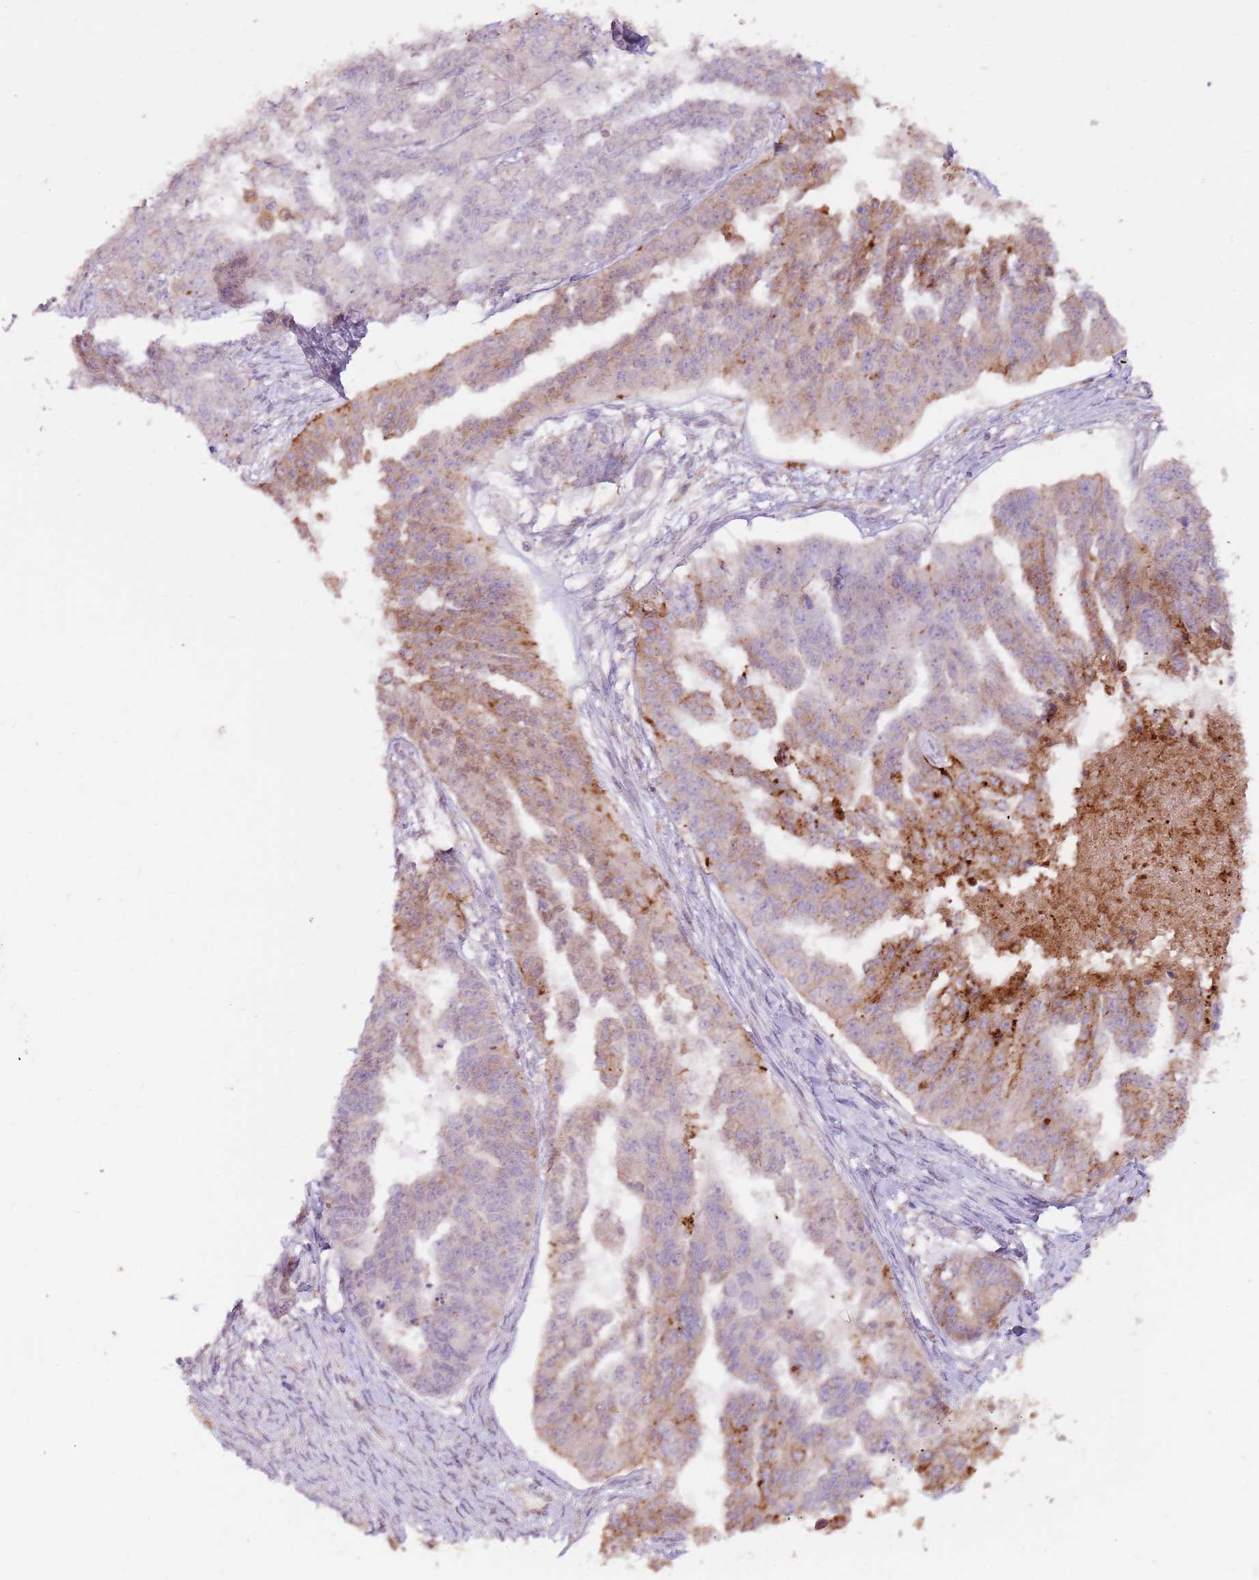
{"staining": {"intensity": "weak", "quantity": "25%-75%", "location": "cytoplasmic/membranous"}, "tissue": "ovarian cancer", "cell_type": "Tumor cells", "image_type": "cancer", "snomed": [{"axis": "morphology", "description": "Cystadenocarcinoma, serous, NOS"}, {"axis": "topography", "description": "Ovary"}], "caption": "IHC (DAB) staining of human ovarian cancer (serous cystadenocarcinoma) shows weak cytoplasmic/membranous protein positivity in about 25%-75% of tumor cells.", "gene": "LGI4", "patient": {"sex": "female", "age": 58}}